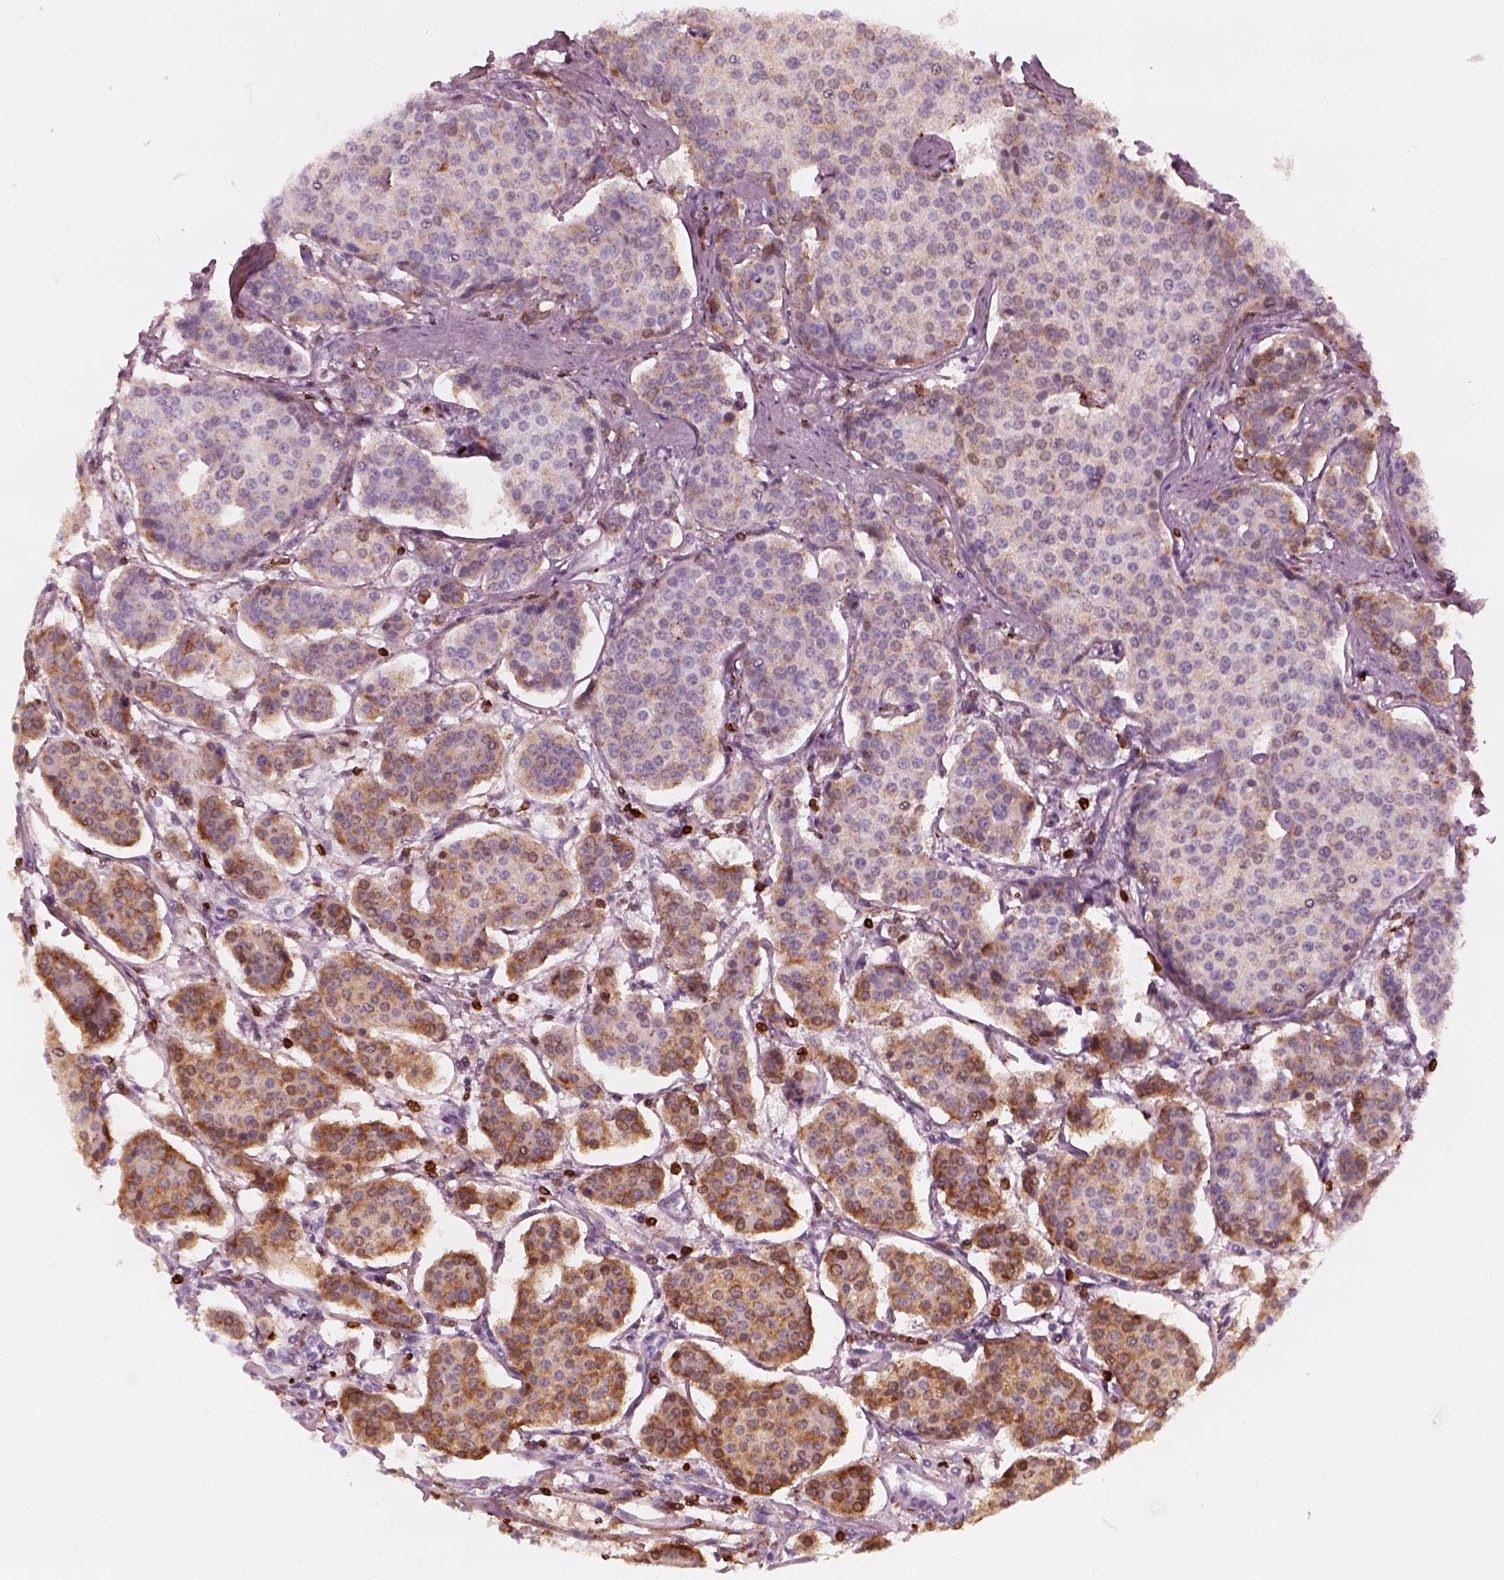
{"staining": {"intensity": "moderate", "quantity": "<25%", "location": "cytoplasmic/membranous,nuclear"}, "tissue": "carcinoid", "cell_type": "Tumor cells", "image_type": "cancer", "snomed": [{"axis": "morphology", "description": "Carcinoid, malignant, NOS"}, {"axis": "topography", "description": "Small intestine"}], "caption": "Immunohistochemistry image of human carcinoid (malignant) stained for a protein (brown), which exhibits low levels of moderate cytoplasmic/membranous and nuclear expression in about <25% of tumor cells.", "gene": "ALOX5", "patient": {"sex": "female", "age": 65}}